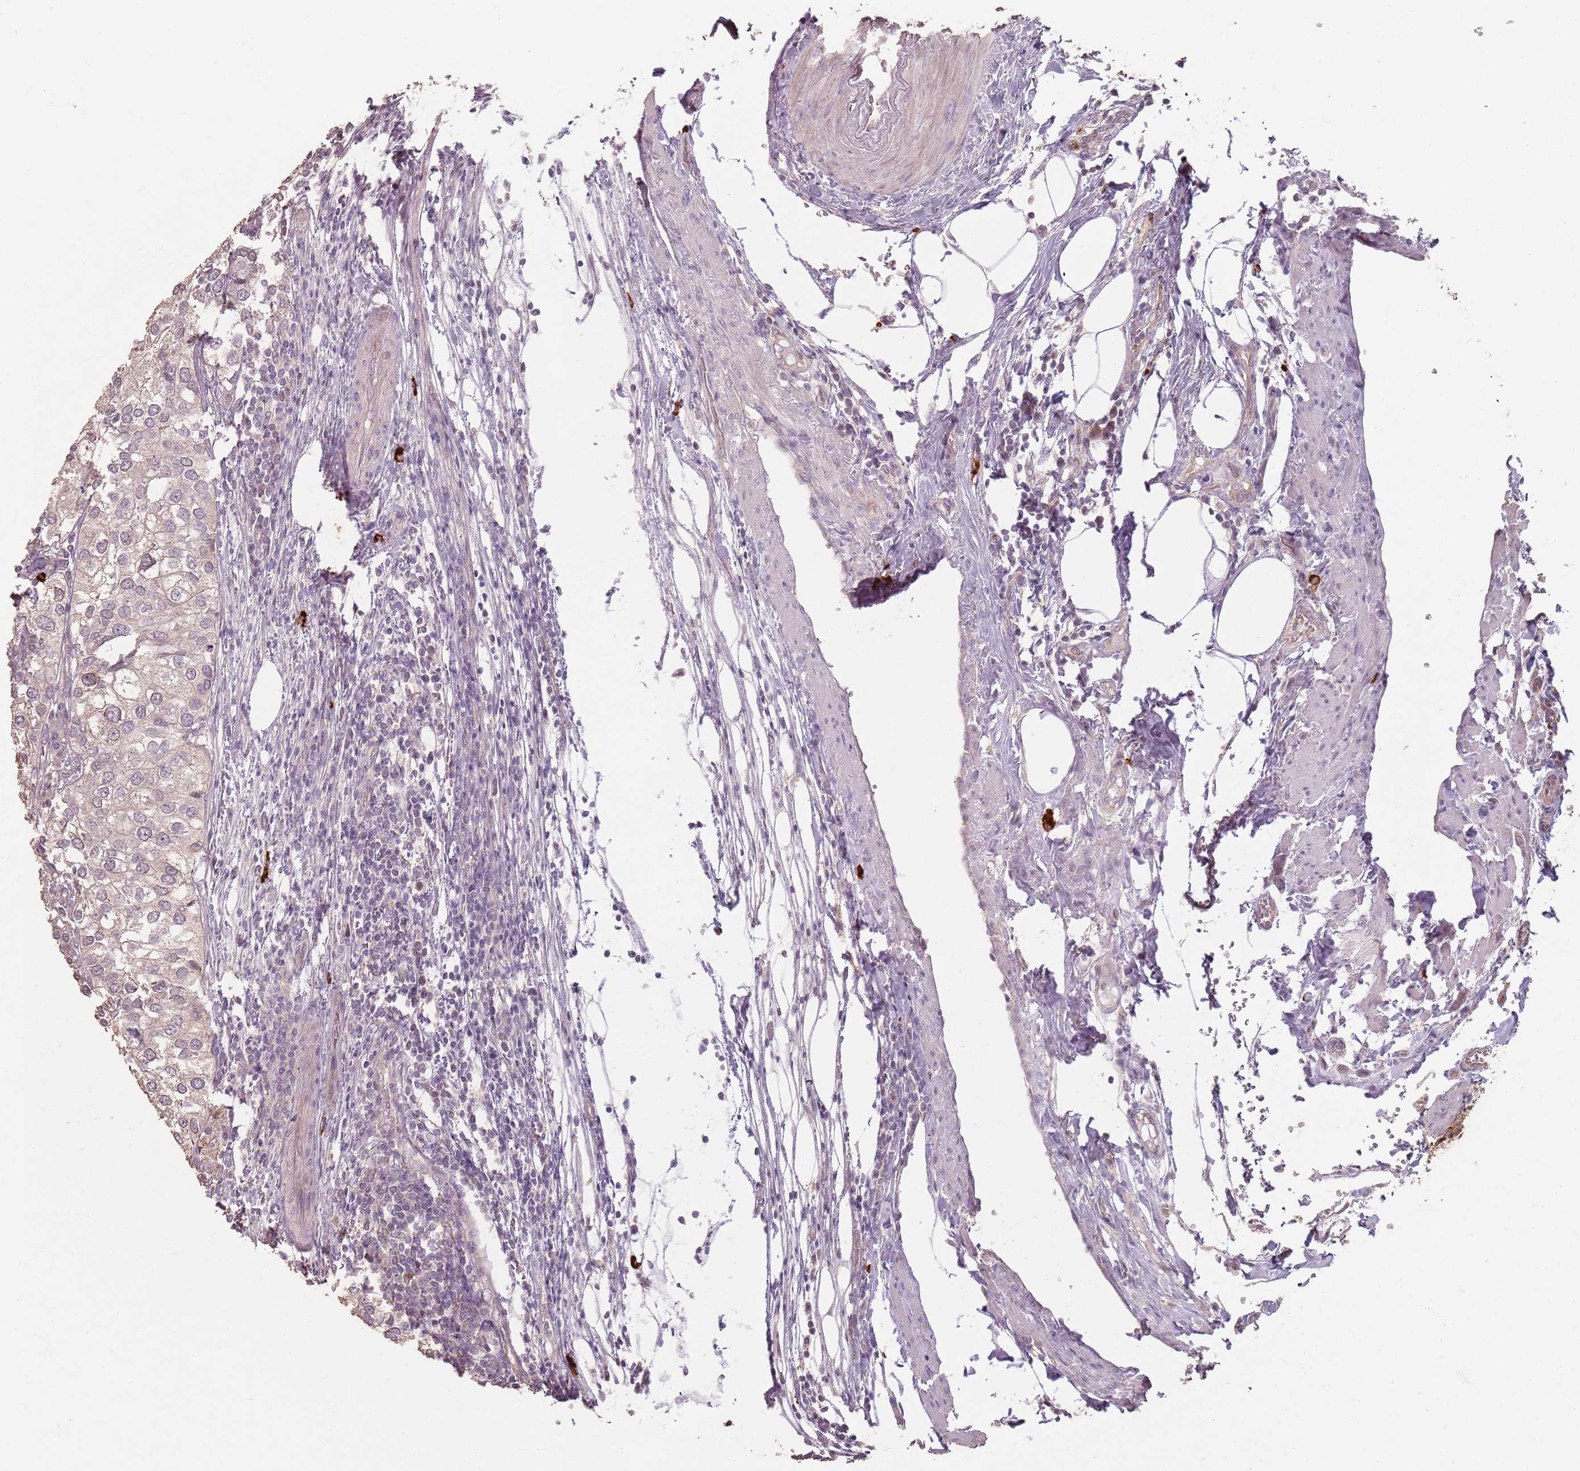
{"staining": {"intensity": "negative", "quantity": "none", "location": "none"}, "tissue": "urothelial cancer", "cell_type": "Tumor cells", "image_type": "cancer", "snomed": [{"axis": "morphology", "description": "Urothelial carcinoma, High grade"}, {"axis": "topography", "description": "Urinary bladder"}], "caption": "Tumor cells are negative for brown protein staining in urothelial cancer.", "gene": "CCDC168", "patient": {"sex": "male", "age": 64}}